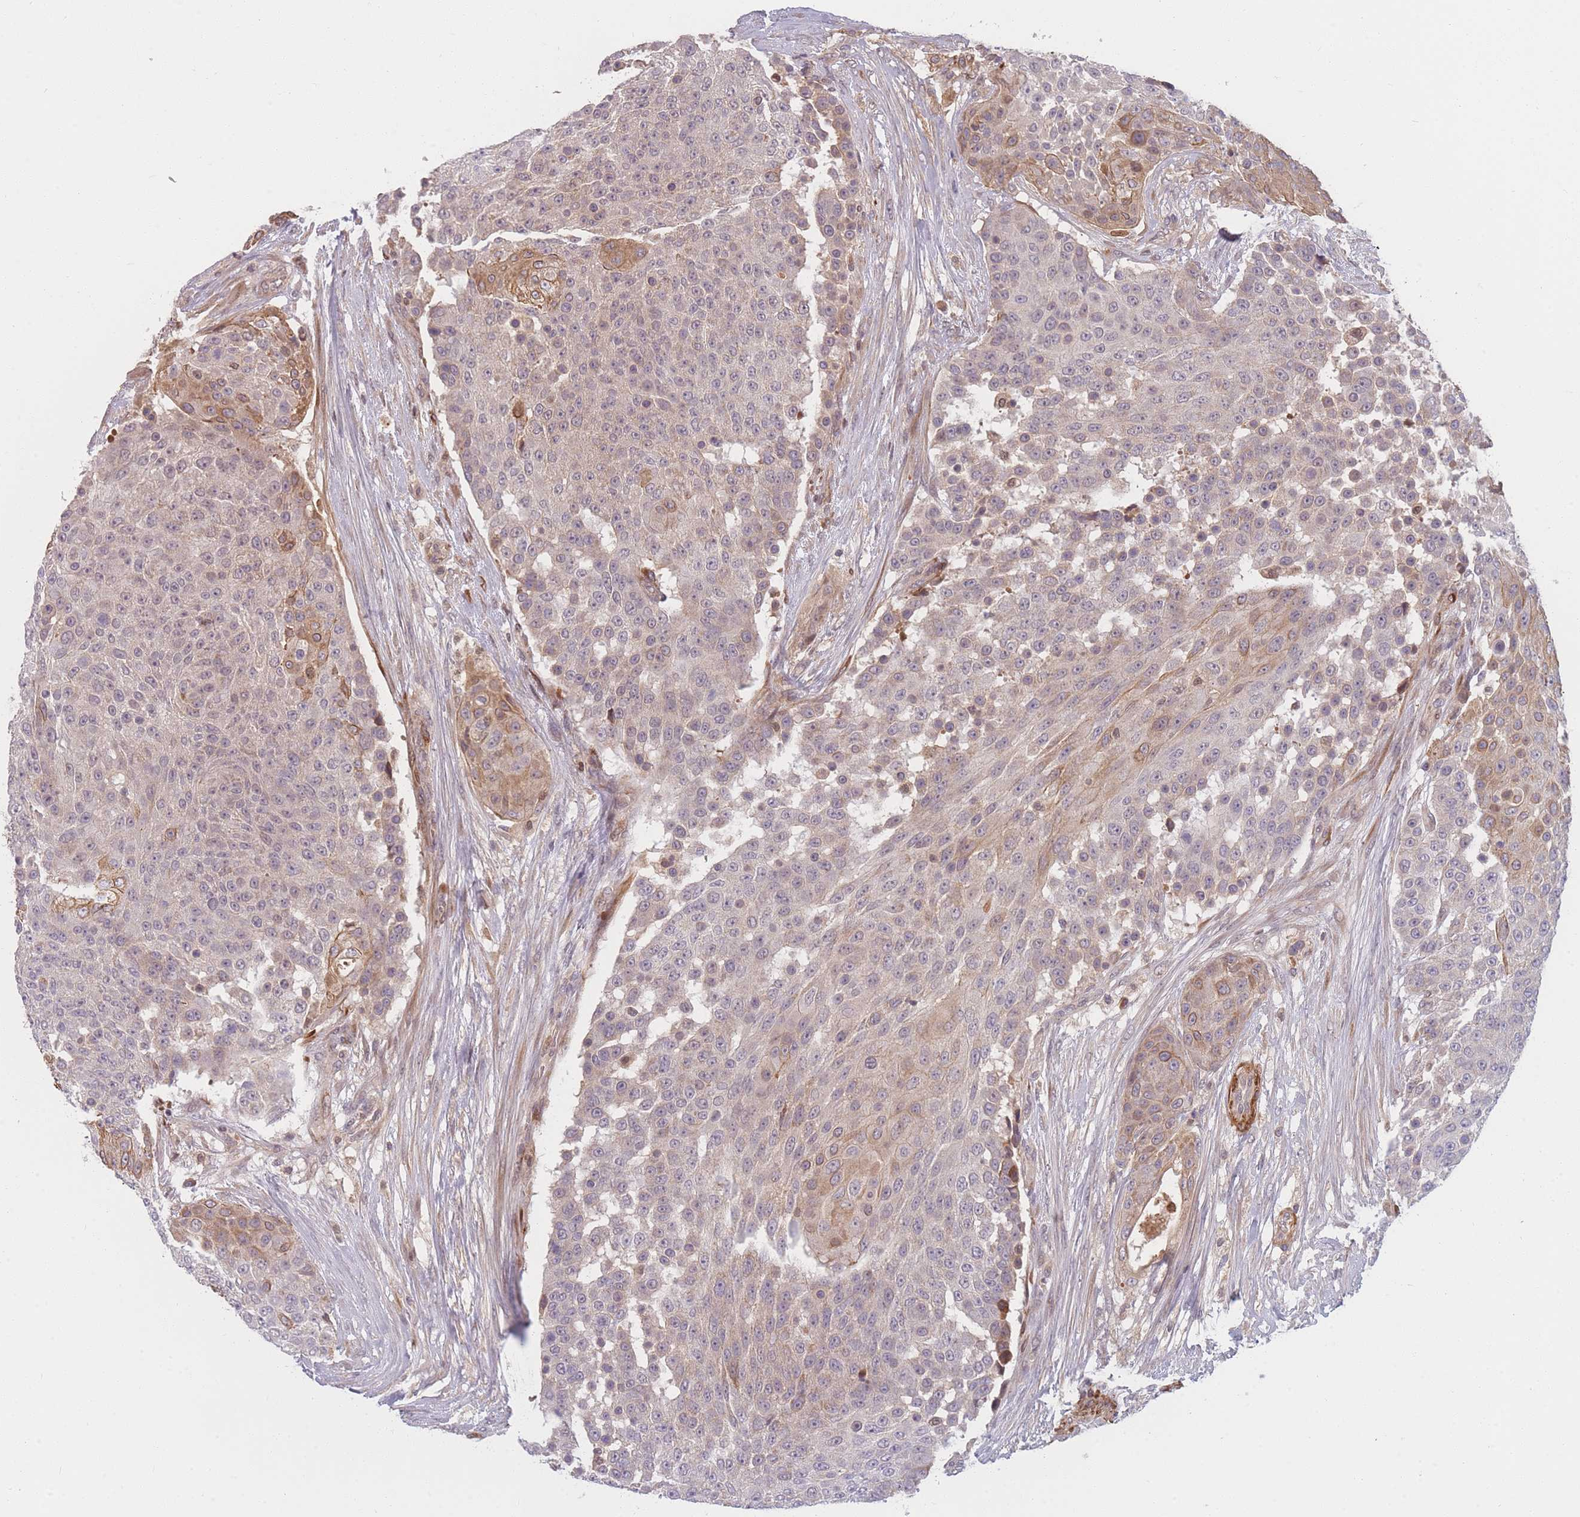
{"staining": {"intensity": "moderate", "quantity": "<25%", "location": "cytoplasmic/membranous"}, "tissue": "urothelial cancer", "cell_type": "Tumor cells", "image_type": "cancer", "snomed": [{"axis": "morphology", "description": "Urothelial carcinoma, High grade"}, {"axis": "topography", "description": "Urinary bladder"}], "caption": "Immunohistochemistry (DAB) staining of urothelial carcinoma (high-grade) demonstrates moderate cytoplasmic/membranous protein positivity in about <25% of tumor cells.", "gene": "FAM153A", "patient": {"sex": "female", "age": 63}}